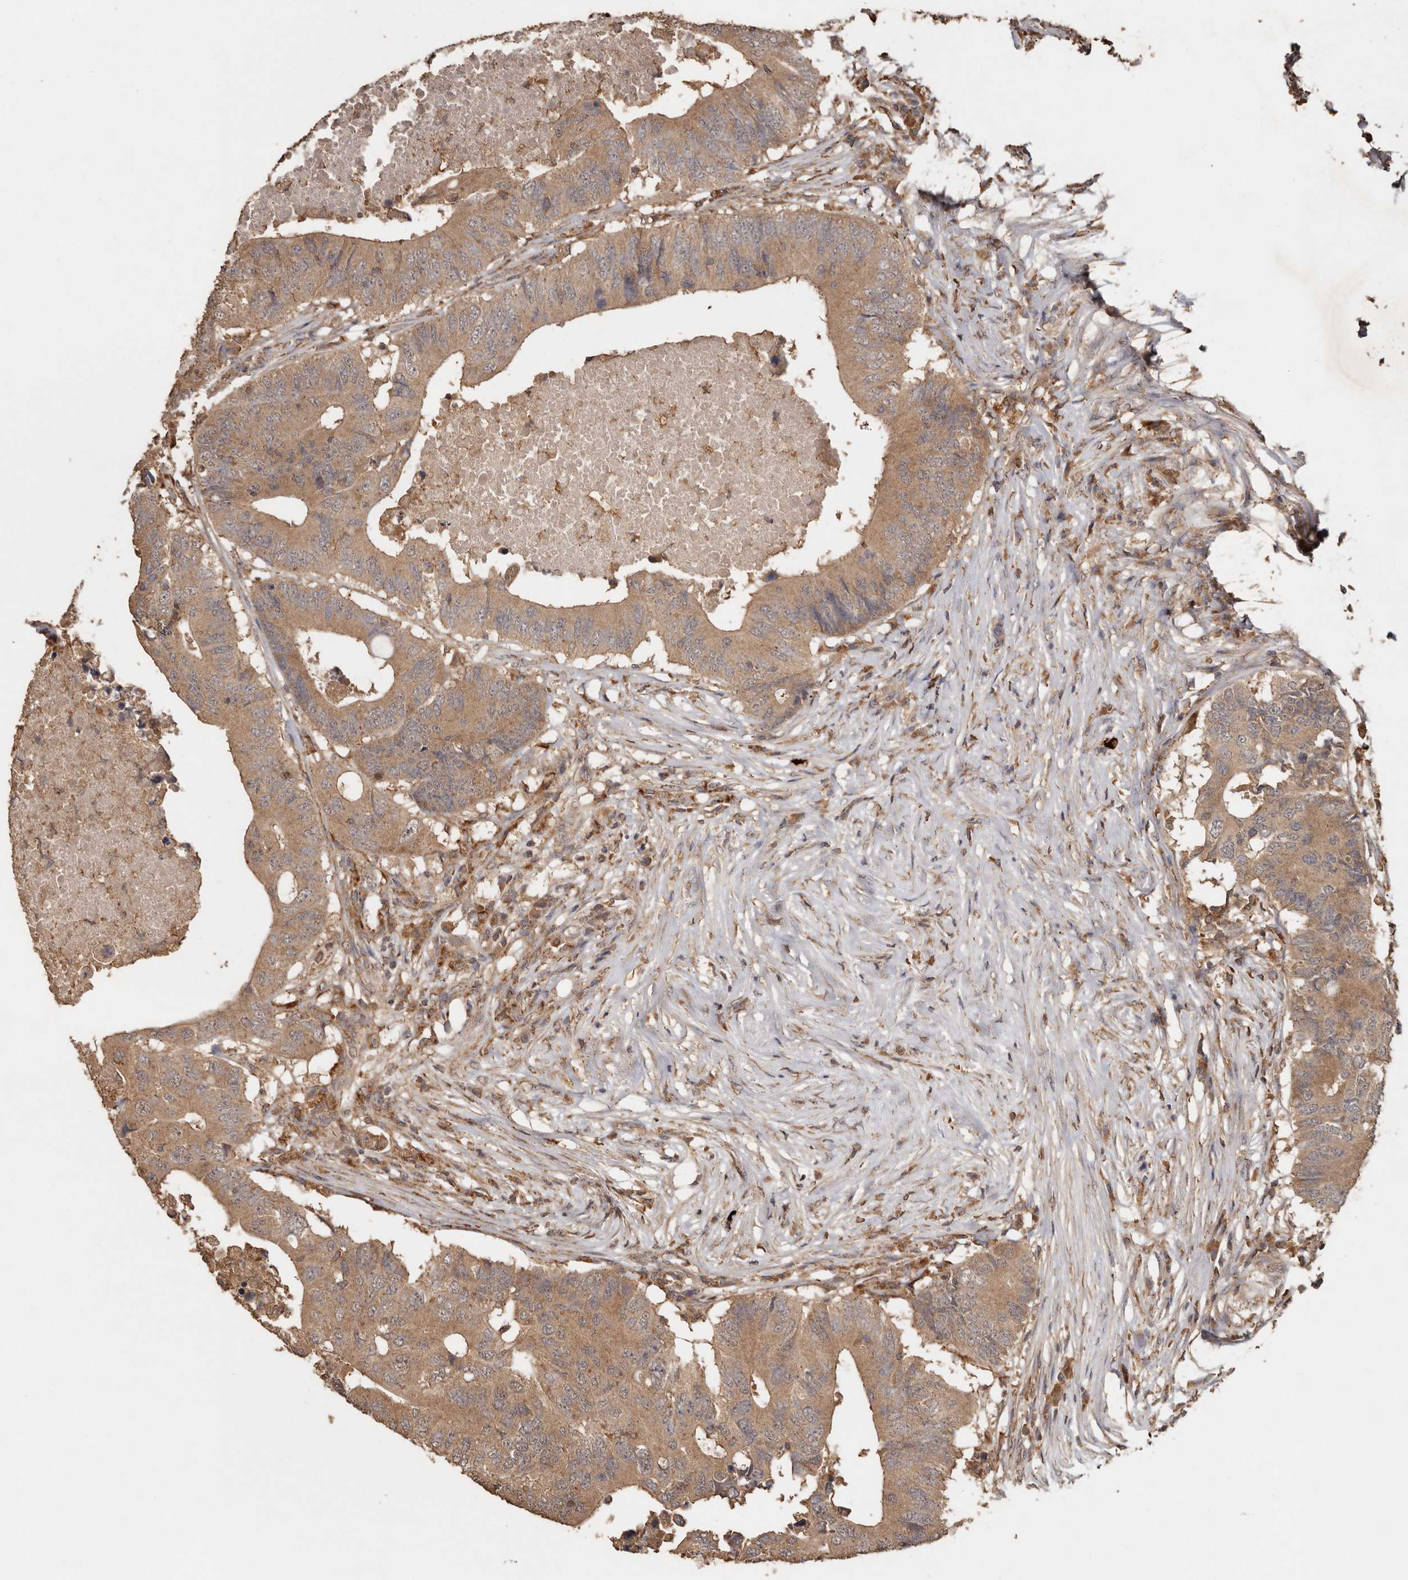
{"staining": {"intensity": "moderate", "quantity": ">75%", "location": "cytoplasmic/membranous"}, "tissue": "colorectal cancer", "cell_type": "Tumor cells", "image_type": "cancer", "snomed": [{"axis": "morphology", "description": "Adenocarcinoma, NOS"}, {"axis": "topography", "description": "Colon"}], "caption": "Human colorectal cancer (adenocarcinoma) stained for a protein (brown) exhibits moderate cytoplasmic/membranous positive staining in approximately >75% of tumor cells.", "gene": "RWDD1", "patient": {"sex": "male", "age": 71}}